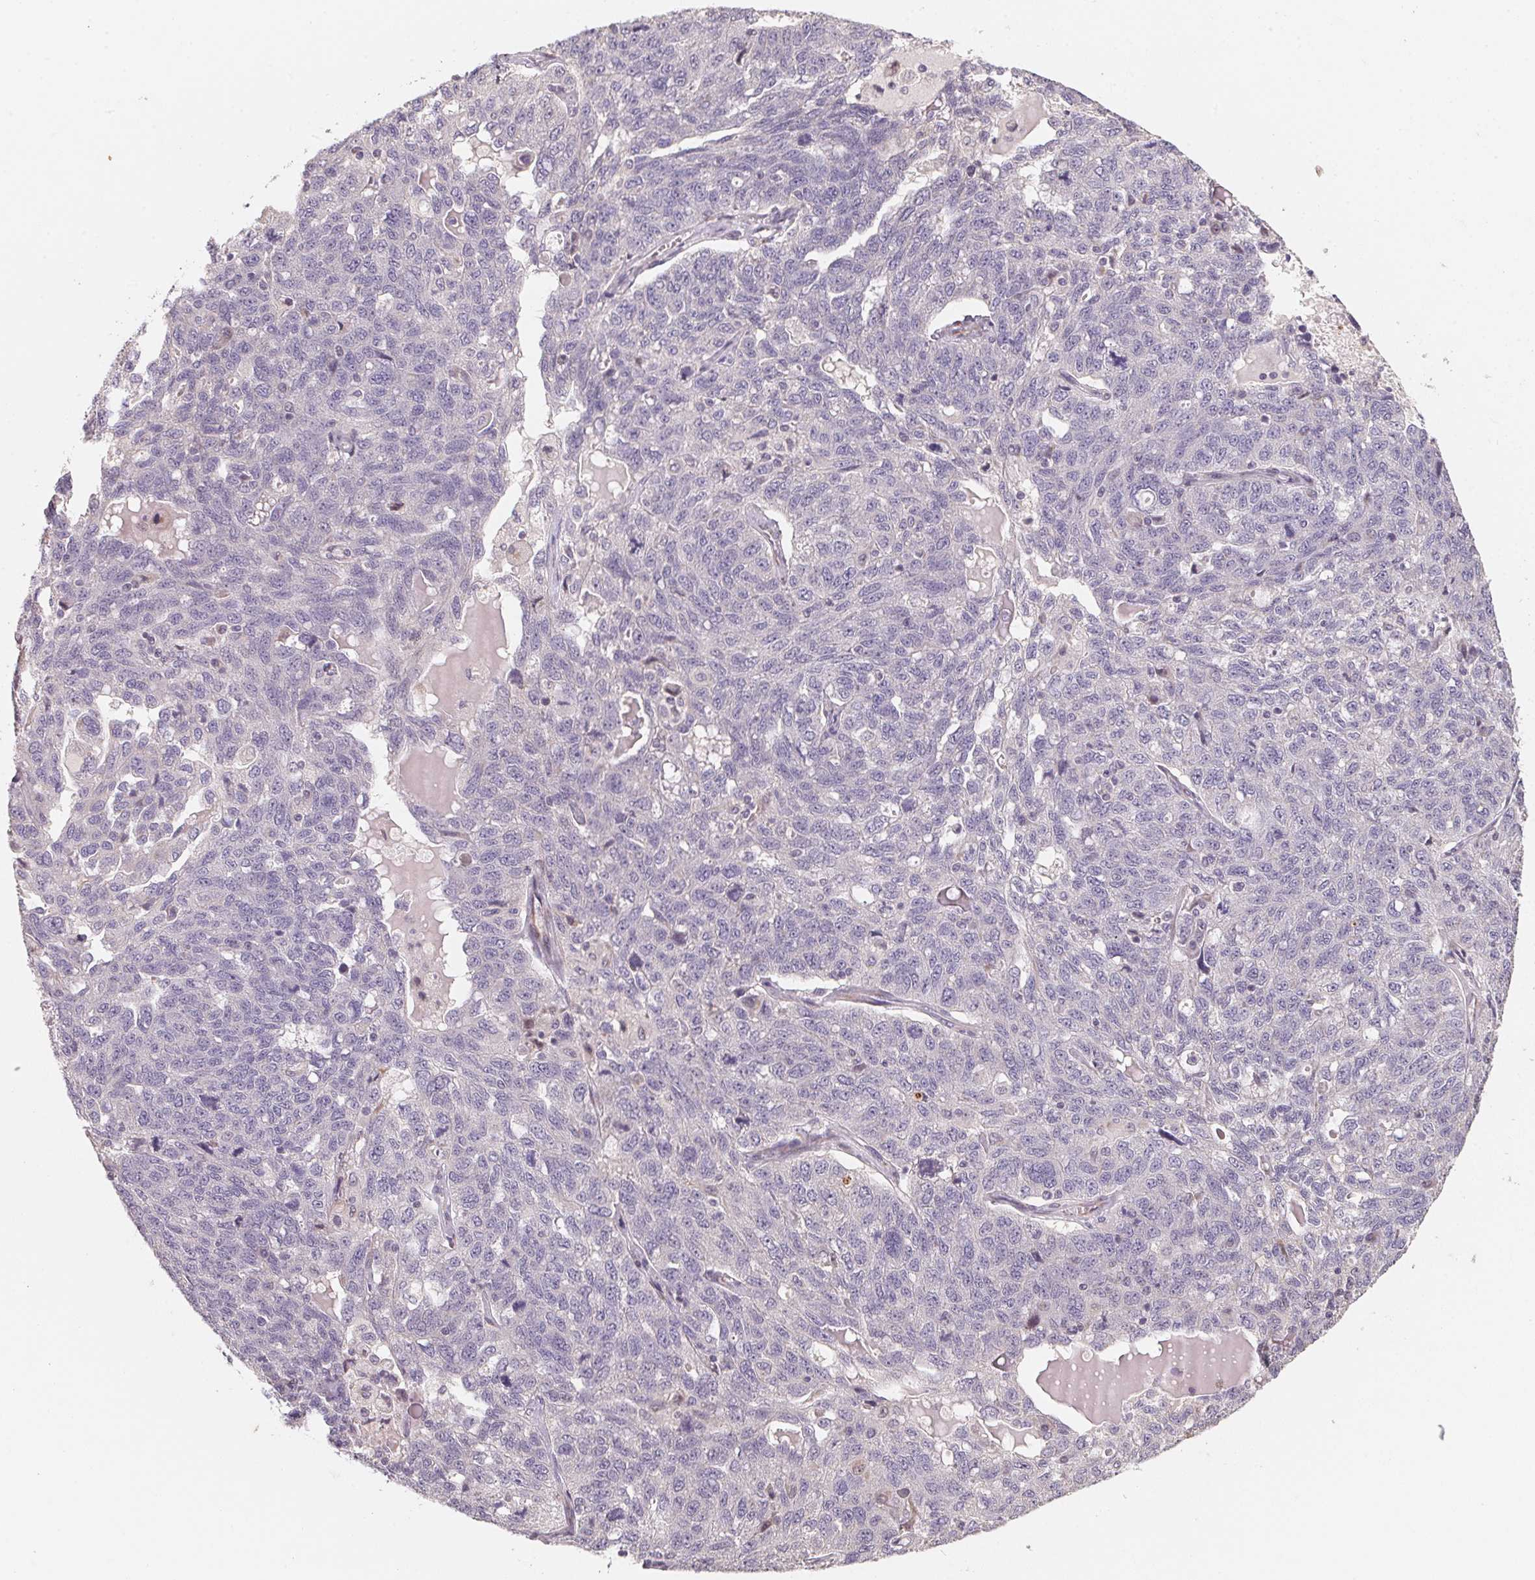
{"staining": {"intensity": "negative", "quantity": "none", "location": "none"}, "tissue": "ovarian cancer", "cell_type": "Tumor cells", "image_type": "cancer", "snomed": [{"axis": "morphology", "description": "Cystadenocarcinoma, serous, NOS"}, {"axis": "topography", "description": "Ovary"}], "caption": "Immunohistochemistry (IHC) histopathology image of ovarian serous cystadenocarcinoma stained for a protein (brown), which reveals no expression in tumor cells. The staining was performed using DAB to visualize the protein expression in brown, while the nuclei were stained in blue with hematoxylin (Magnification: 20x).", "gene": "TSPAN12", "patient": {"sex": "female", "age": 71}}